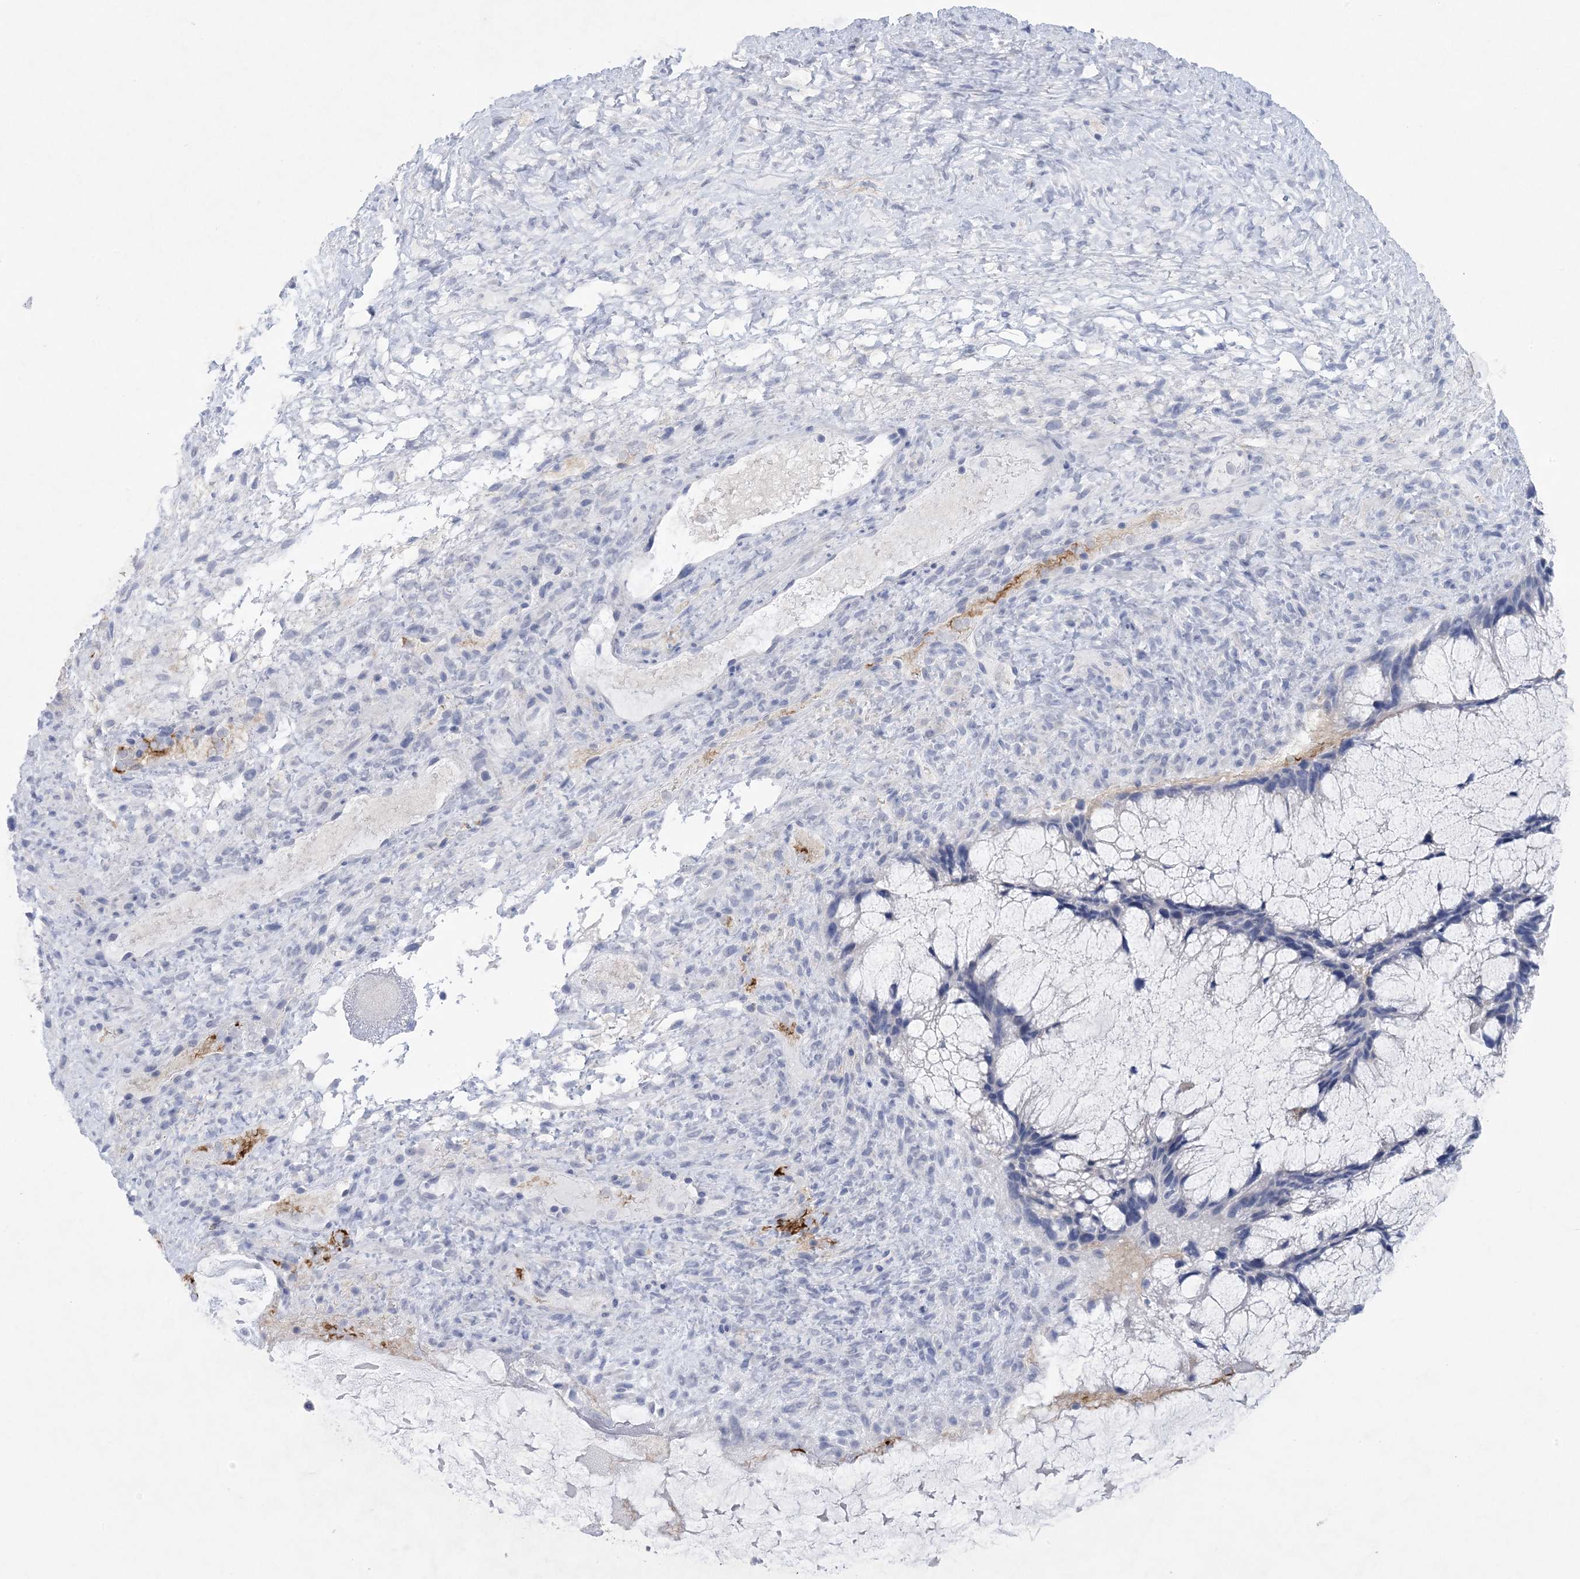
{"staining": {"intensity": "negative", "quantity": "none", "location": "none"}, "tissue": "ovarian cancer", "cell_type": "Tumor cells", "image_type": "cancer", "snomed": [{"axis": "morphology", "description": "Cystadenocarcinoma, mucinous, NOS"}, {"axis": "topography", "description": "Ovary"}], "caption": "DAB (3,3'-diaminobenzidine) immunohistochemical staining of human mucinous cystadenocarcinoma (ovarian) demonstrates no significant positivity in tumor cells. (IHC, brightfield microscopy, high magnification).", "gene": "GABRG1", "patient": {"sex": "female", "age": 37}}